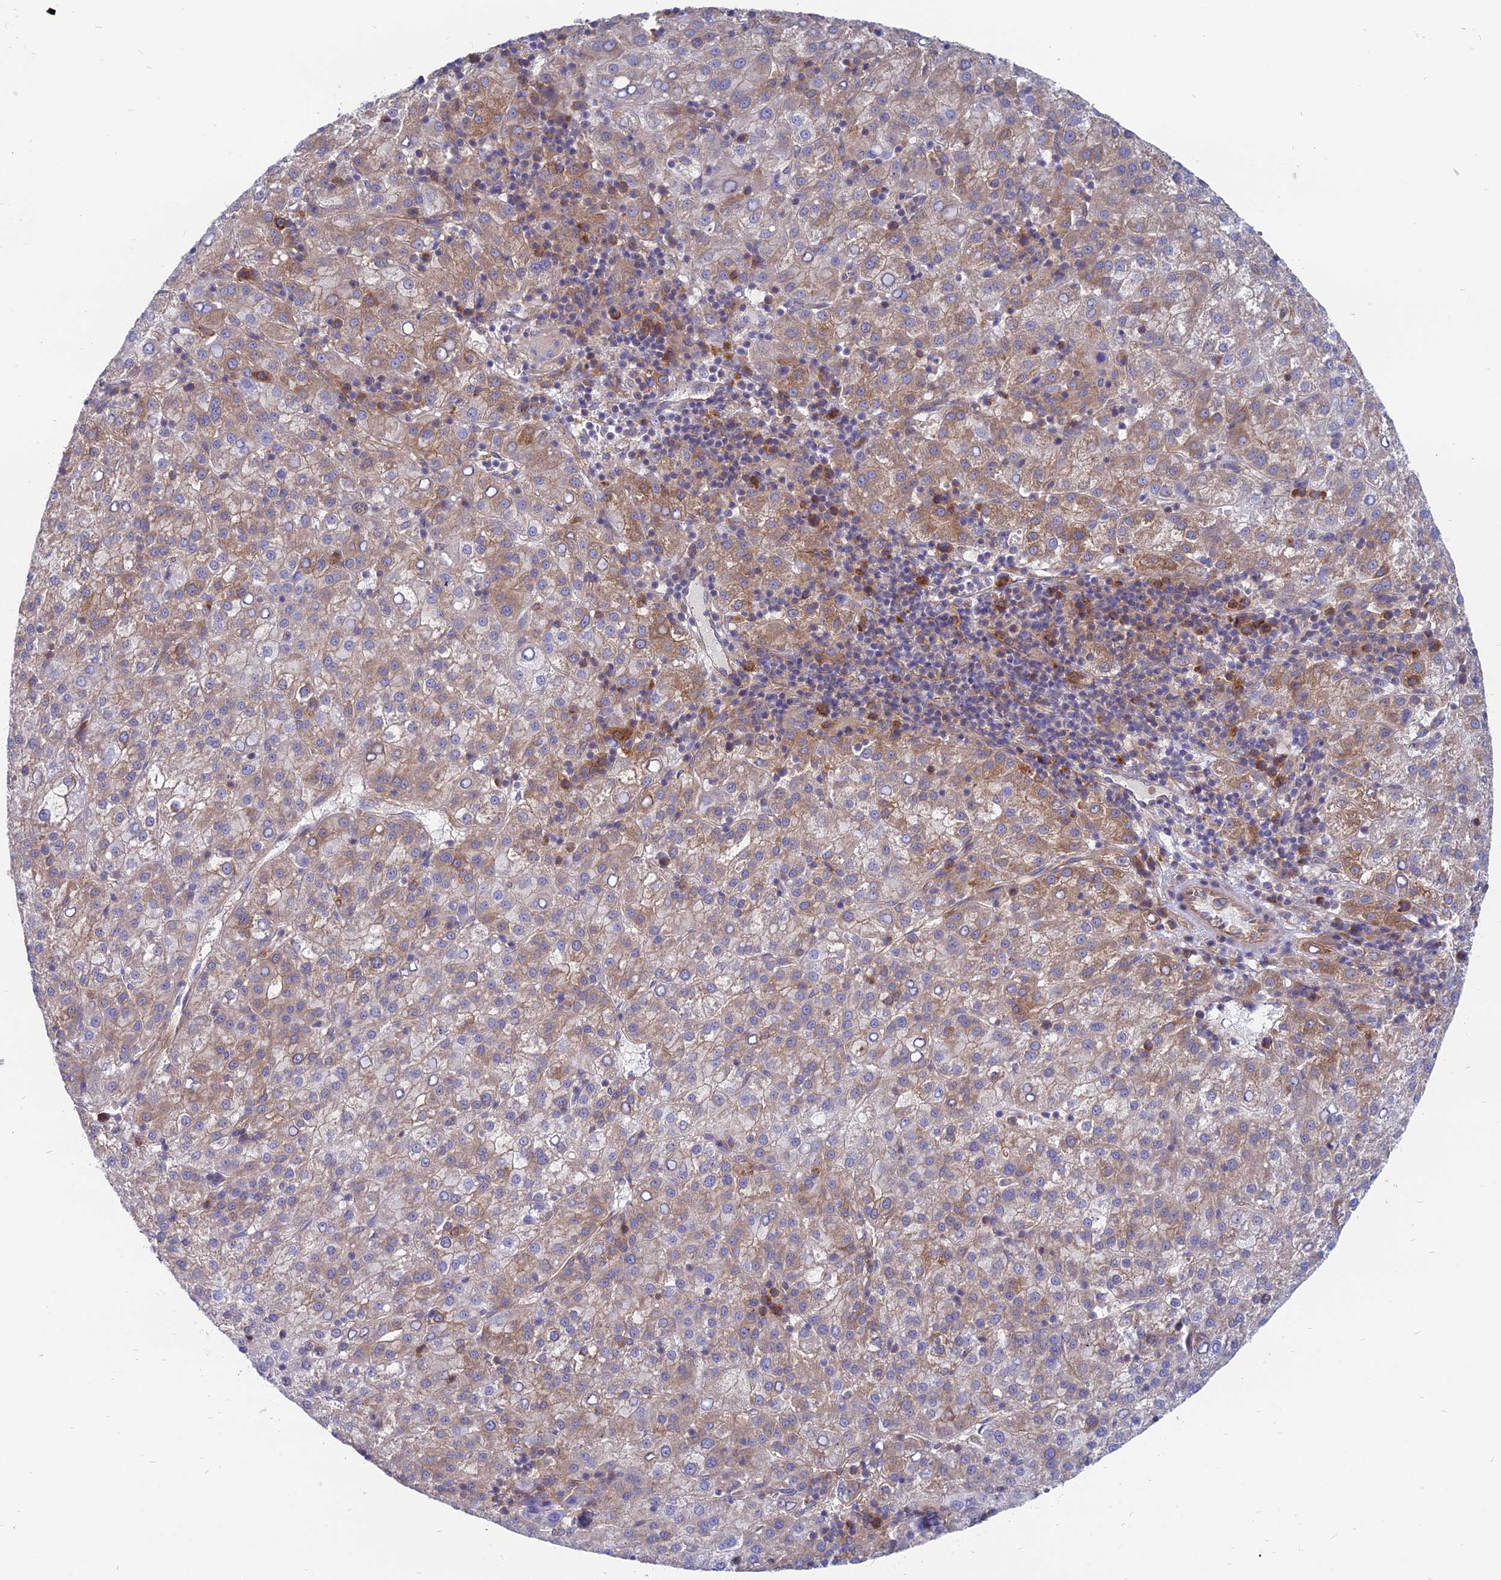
{"staining": {"intensity": "moderate", "quantity": ">75%", "location": "cytoplasmic/membranous"}, "tissue": "liver cancer", "cell_type": "Tumor cells", "image_type": "cancer", "snomed": [{"axis": "morphology", "description": "Carcinoma, Hepatocellular, NOS"}, {"axis": "topography", "description": "Liver"}], "caption": "Immunohistochemistry (IHC) staining of liver cancer, which shows medium levels of moderate cytoplasmic/membranous staining in approximately >75% of tumor cells indicating moderate cytoplasmic/membranous protein staining. The staining was performed using DAB (brown) for protein detection and nuclei were counterstained in hematoxylin (blue).", "gene": "TXLNA", "patient": {"sex": "female", "age": 58}}